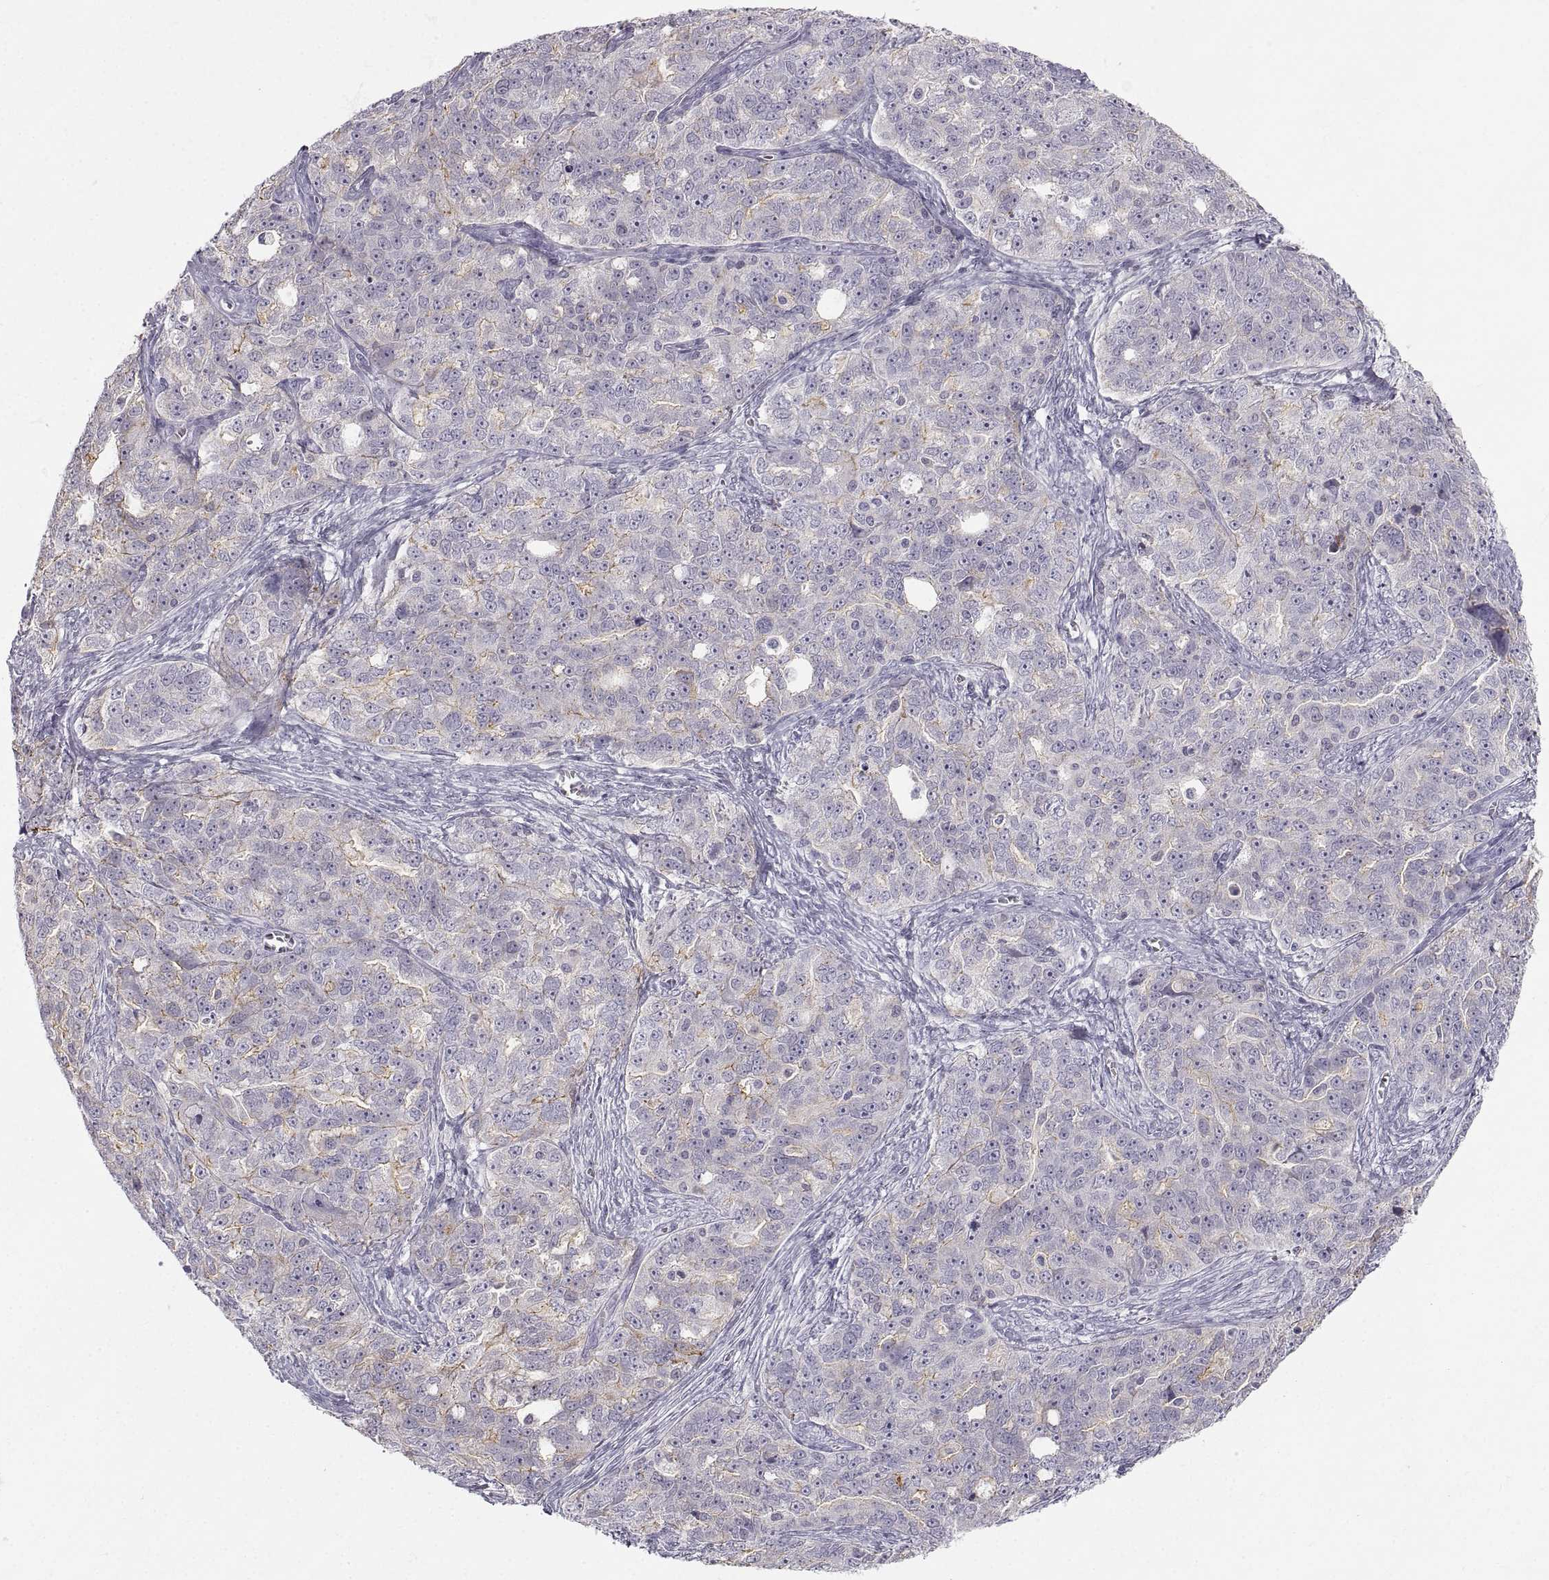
{"staining": {"intensity": "weak", "quantity": "<25%", "location": "cytoplasmic/membranous"}, "tissue": "ovarian cancer", "cell_type": "Tumor cells", "image_type": "cancer", "snomed": [{"axis": "morphology", "description": "Cystadenocarcinoma, serous, NOS"}, {"axis": "topography", "description": "Ovary"}], "caption": "IHC micrograph of neoplastic tissue: human serous cystadenocarcinoma (ovarian) stained with DAB displays no significant protein staining in tumor cells.", "gene": "ZNF185", "patient": {"sex": "female", "age": 51}}